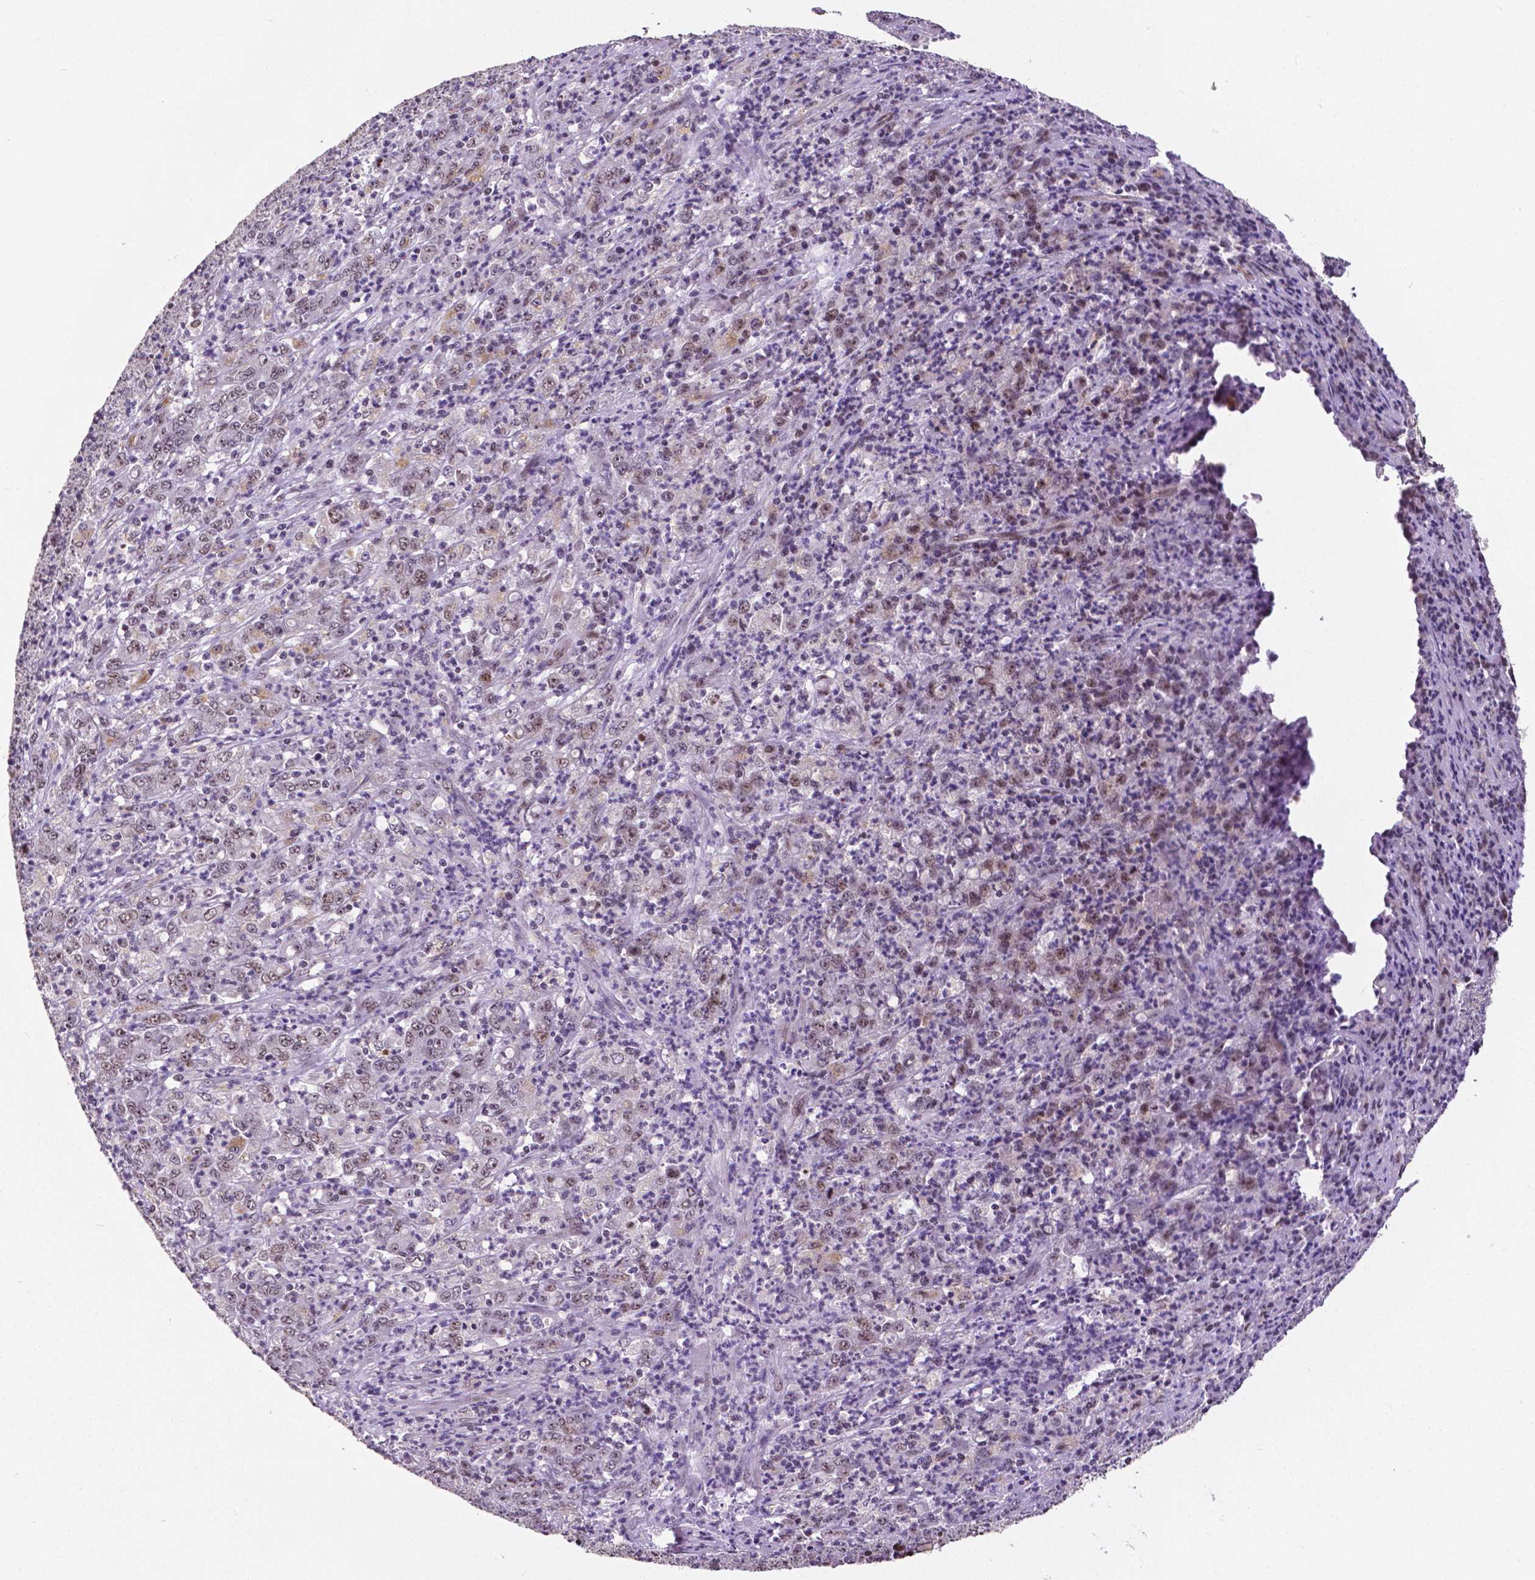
{"staining": {"intensity": "weak", "quantity": "25%-75%", "location": "nuclear"}, "tissue": "stomach cancer", "cell_type": "Tumor cells", "image_type": "cancer", "snomed": [{"axis": "morphology", "description": "Adenocarcinoma, NOS"}, {"axis": "topography", "description": "Stomach, lower"}], "caption": "Stomach cancer (adenocarcinoma) stained for a protein reveals weak nuclear positivity in tumor cells. (DAB (3,3'-diaminobenzidine) IHC, brown staining for protein, blue staining for nuclei).", "gene": "ATRX", "patient": {"sex": "female", "age": 71}}